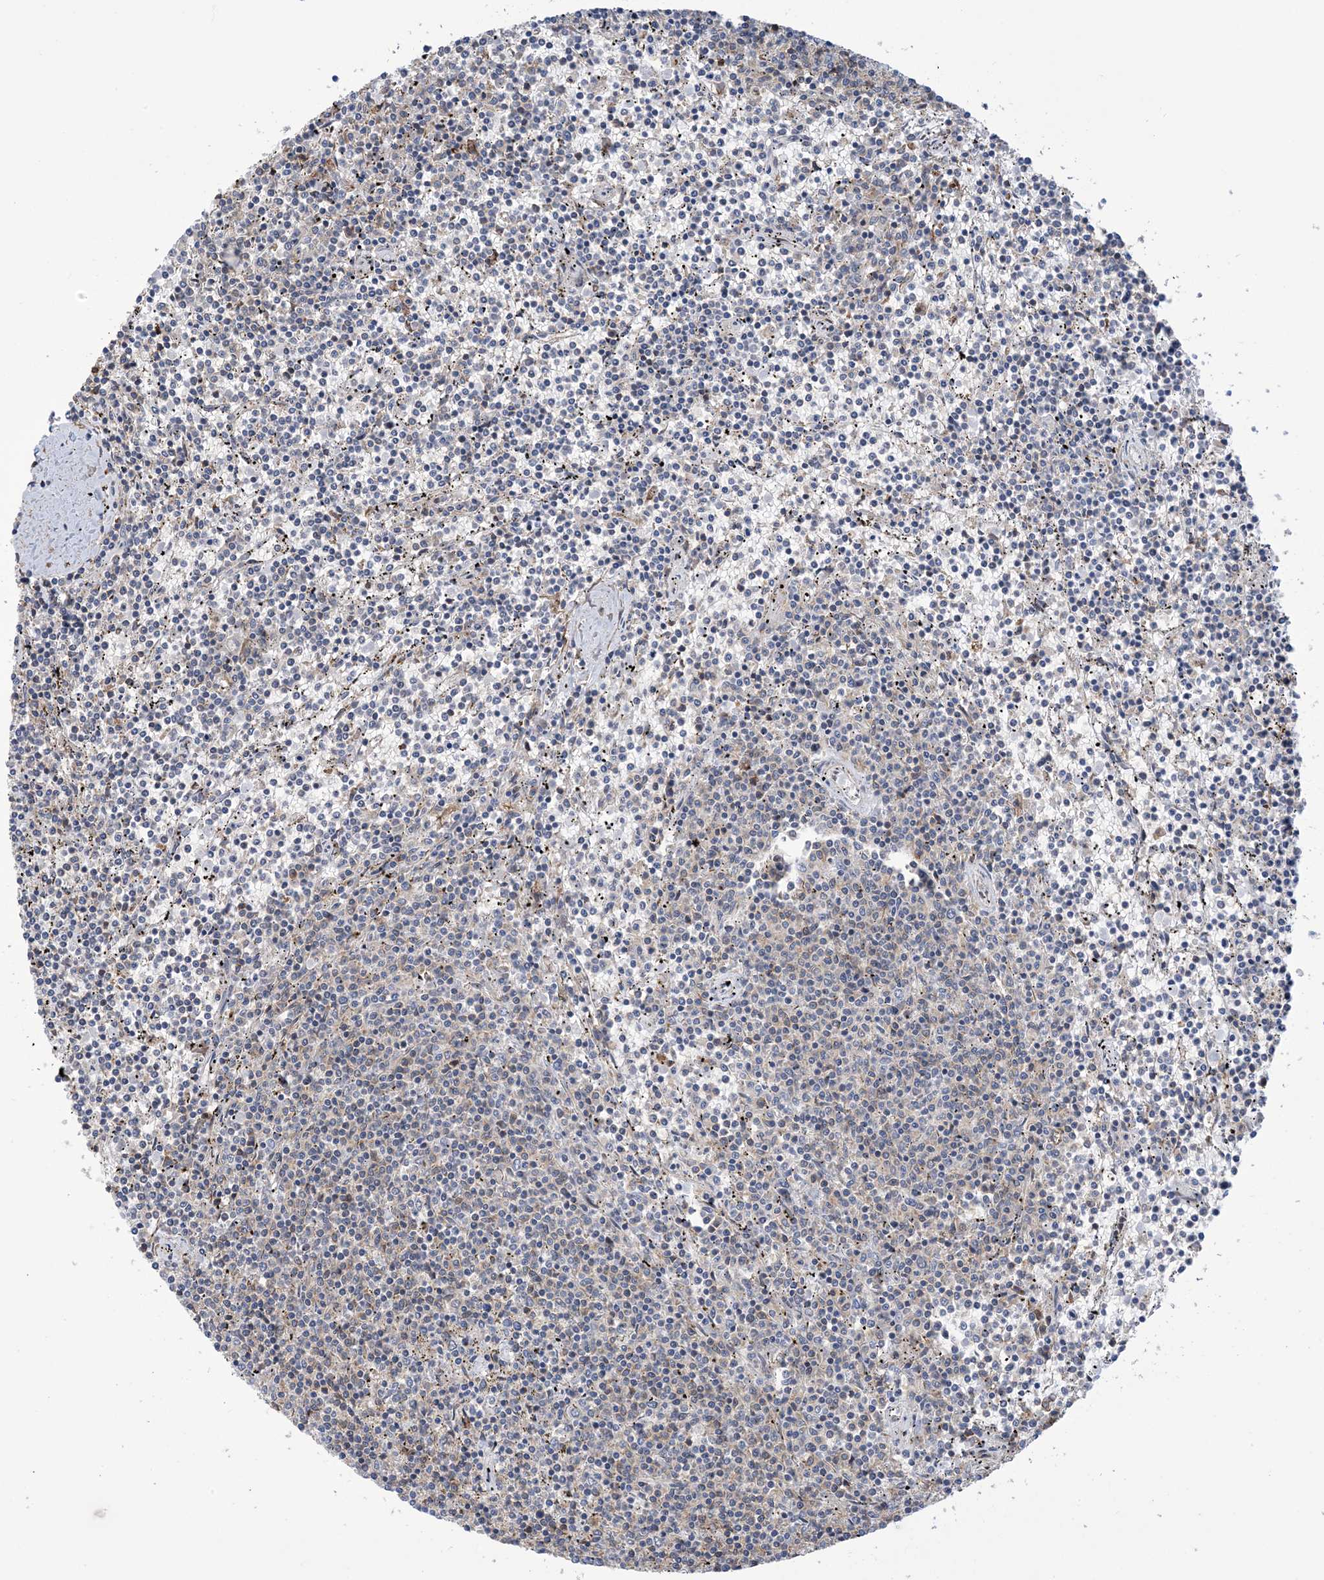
{"staining": {"intensity": "negative", "quantity": "none", "location": "none"}, "tissue": "lymphoma", "cell_type": "Tumor cells", "image_type": "cancer", "snomed": [{"axis": "morphology", "description": "Malignant lymphoma, non-Hodgkin's type, Low grade"}, {"axis": "topography", "description": "Spleen"}], "caption": "Tumor cells are negative for brown protein staining in lymphoma.", "gene": "ZNF8", "patient": {"sex": "female", "age": 50}}